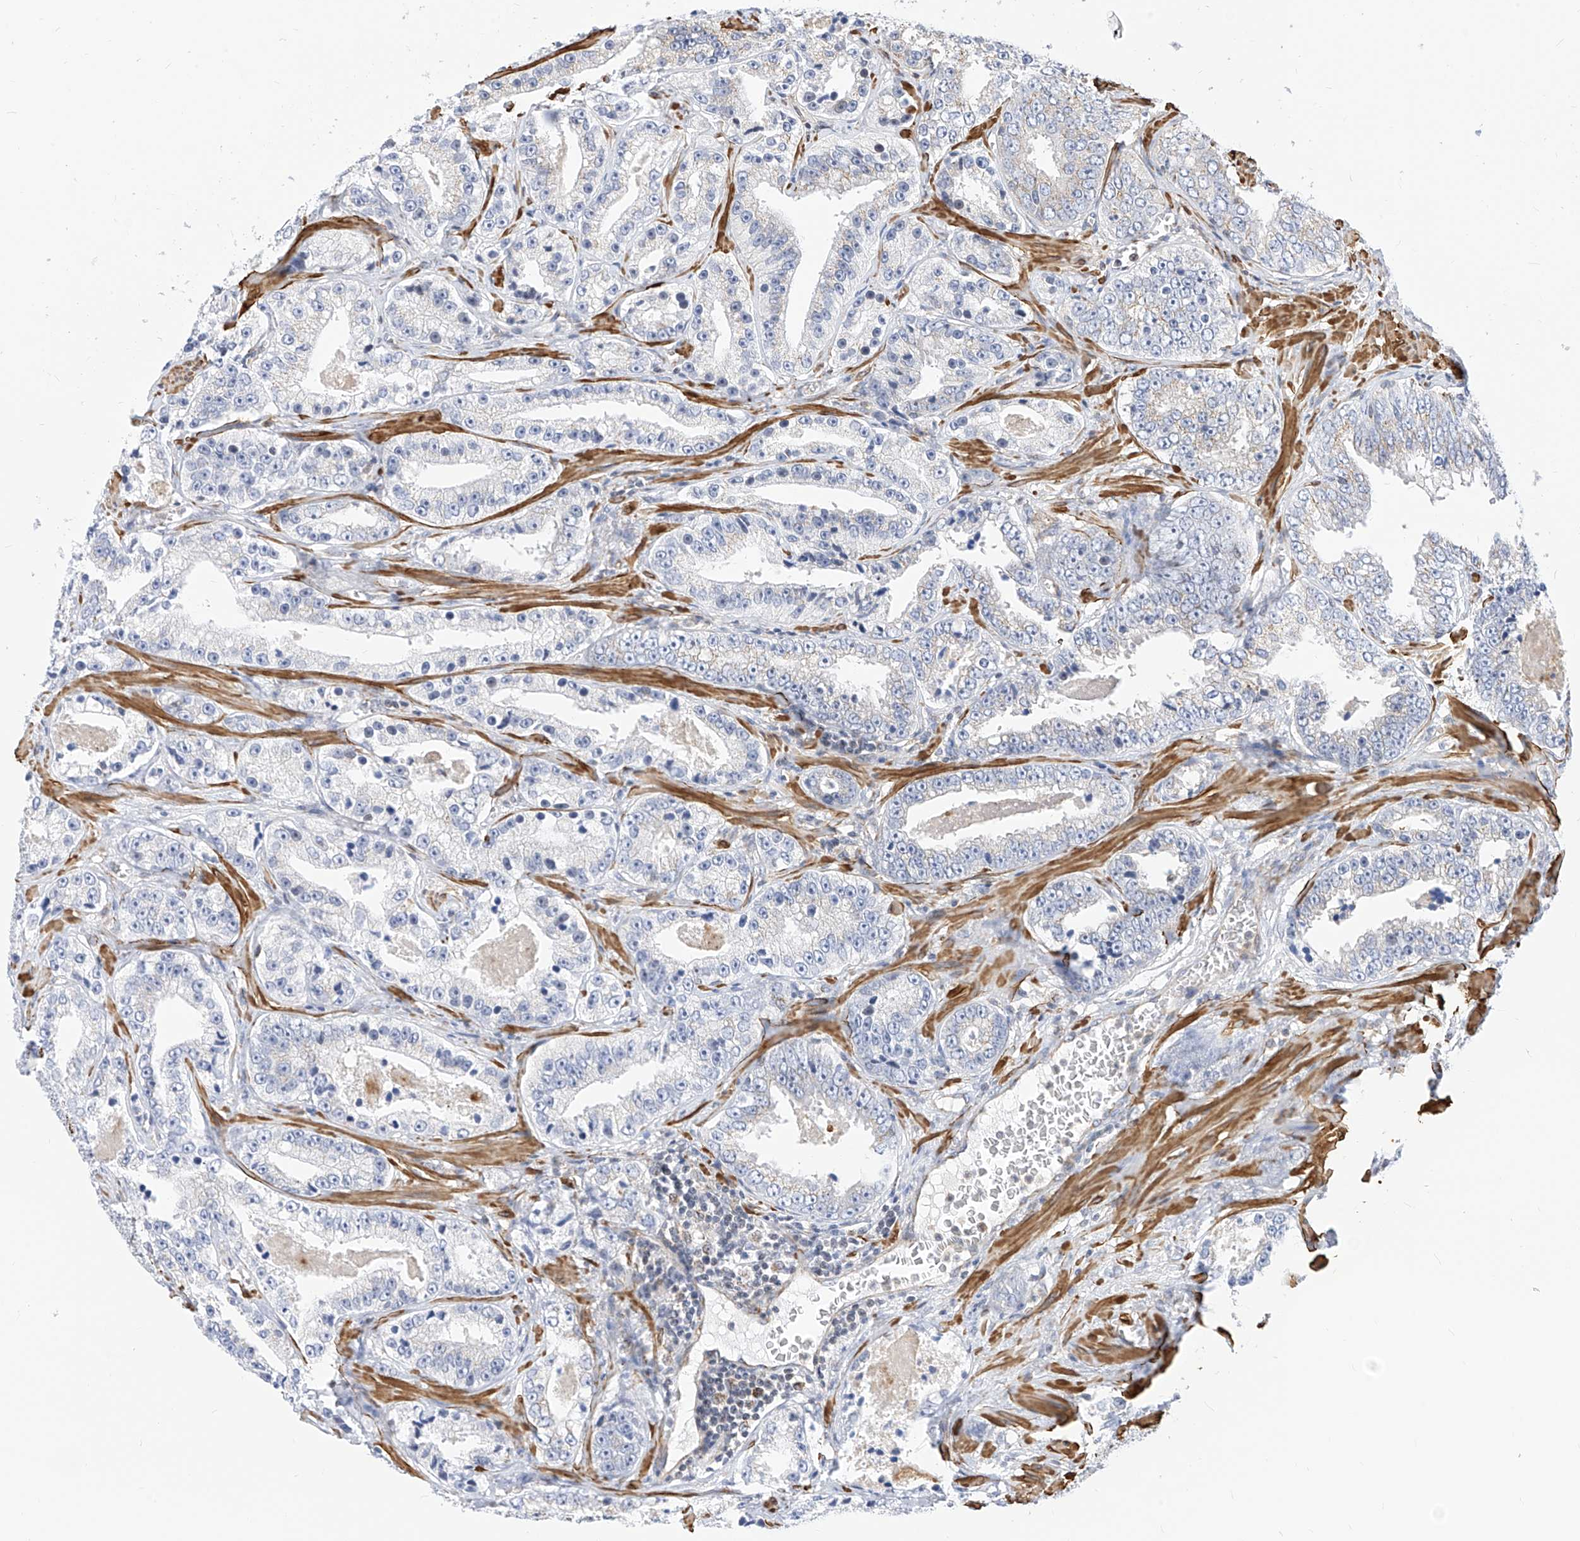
{"staining": {"intensity": "weak", "quantity": "<25%", "location": "cytoplasmic/membranous"}, "tissue": "prostate cancer", "cell_type": "Tumor cells", "image_type": "cancer", "snomed": [{"axis": "morphology", "description": "Adenocarcinoma, High grade"}, {"axis": "topography", "description": "Prostate"}], "caption": "Immunohistochemistry (IHC) photomicrograph of prostate cancer (adenocarcinoma (high-grade)) stained for a protein (brown), which displays no positivity in tumor cells. (Stains: DAB (3,3'-diaminobenzidine) immunohistochemistry with hematoxylin counter stain, Microscopy: brightfield microscopy at high magnification).", "gene": "TTLL8", "patient": {"sex": "male", "age": 62}}